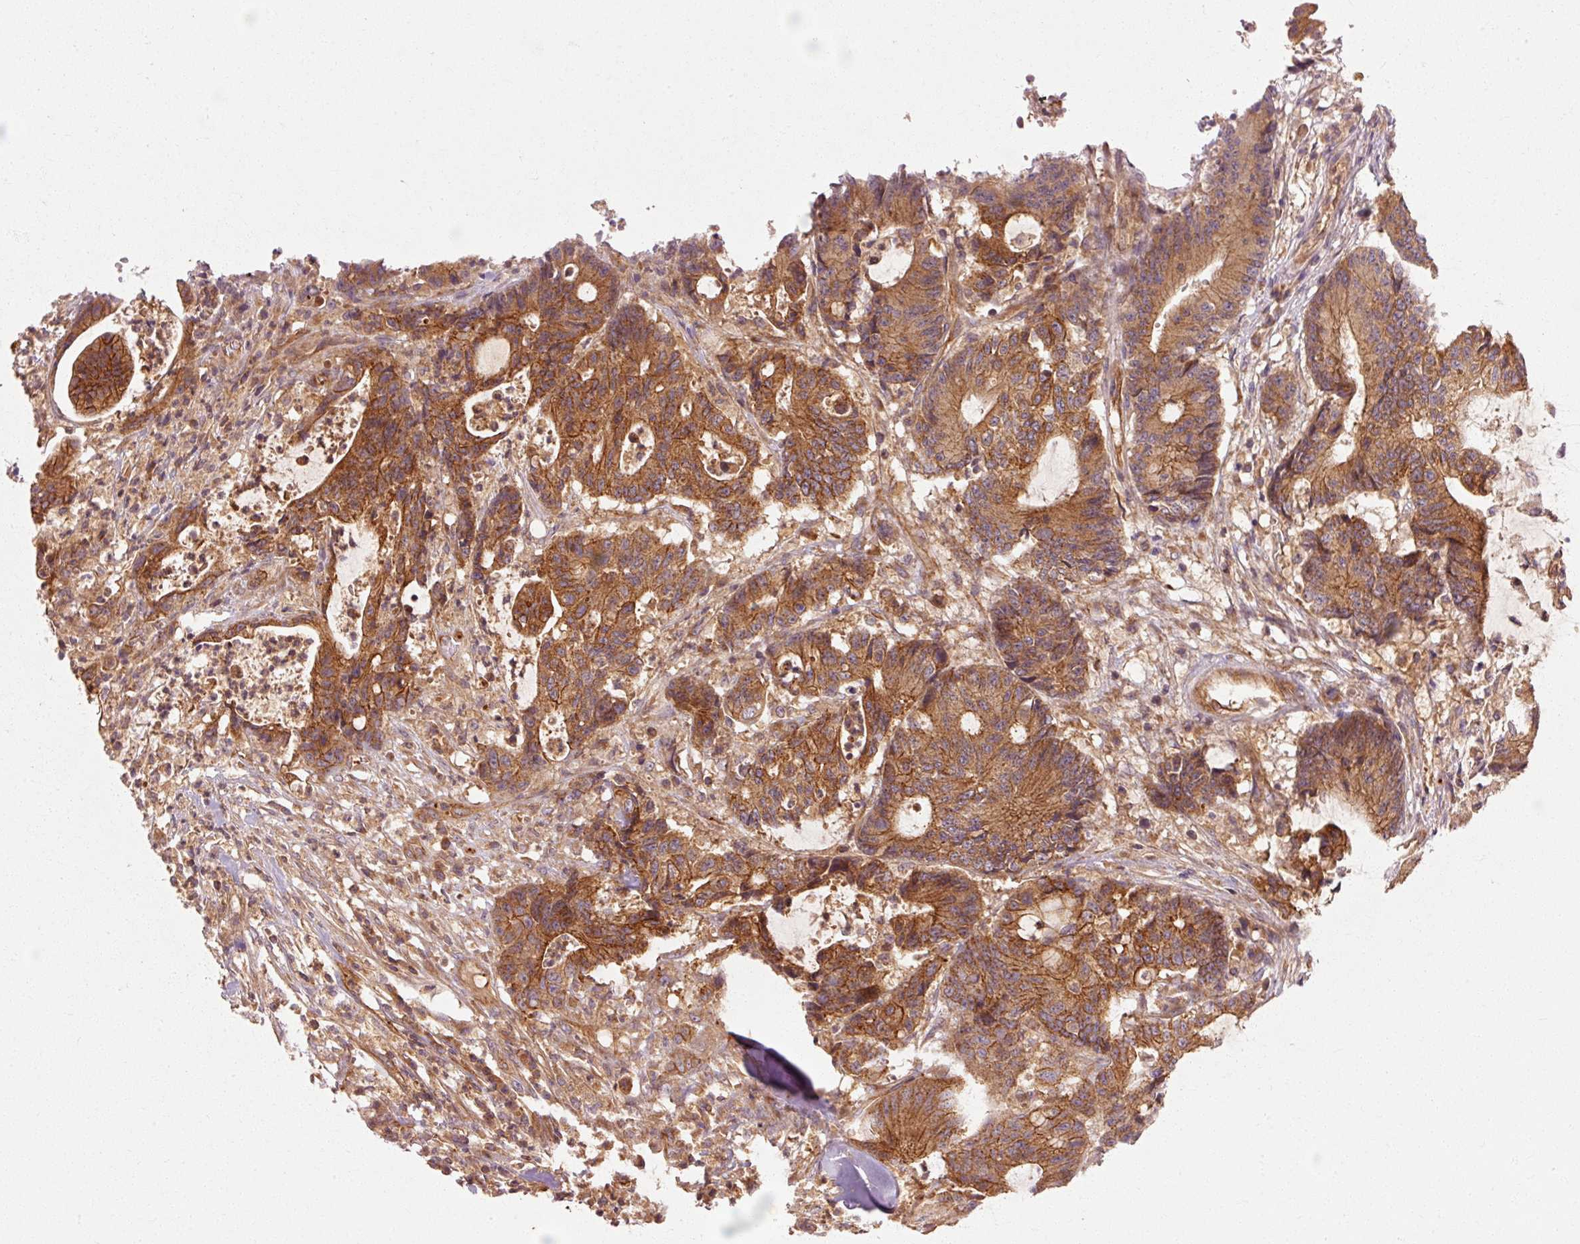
{"staining": {"intensity": "moderate", "quantity": ">75%", "location": "cytoplasmic/membranous"}, "tissue": "colorectal cancer", "cell_type": "Tumor cells", "image_type": "cancer", "snomed": [{"axis": "morphology", "description": "Adenocarcinoma, NOS"}, {"axis": "topography", "description": "Colon"}], "caption": "This is an image of immunohistochemistry (IHC) staining of adenocarcinoma (colorectal), which shows moderate staining in the cytoplasmic/membranous of tumor cells.", "gene": "CTNNA1", "patient": {"sex": "female", "age": 84}}